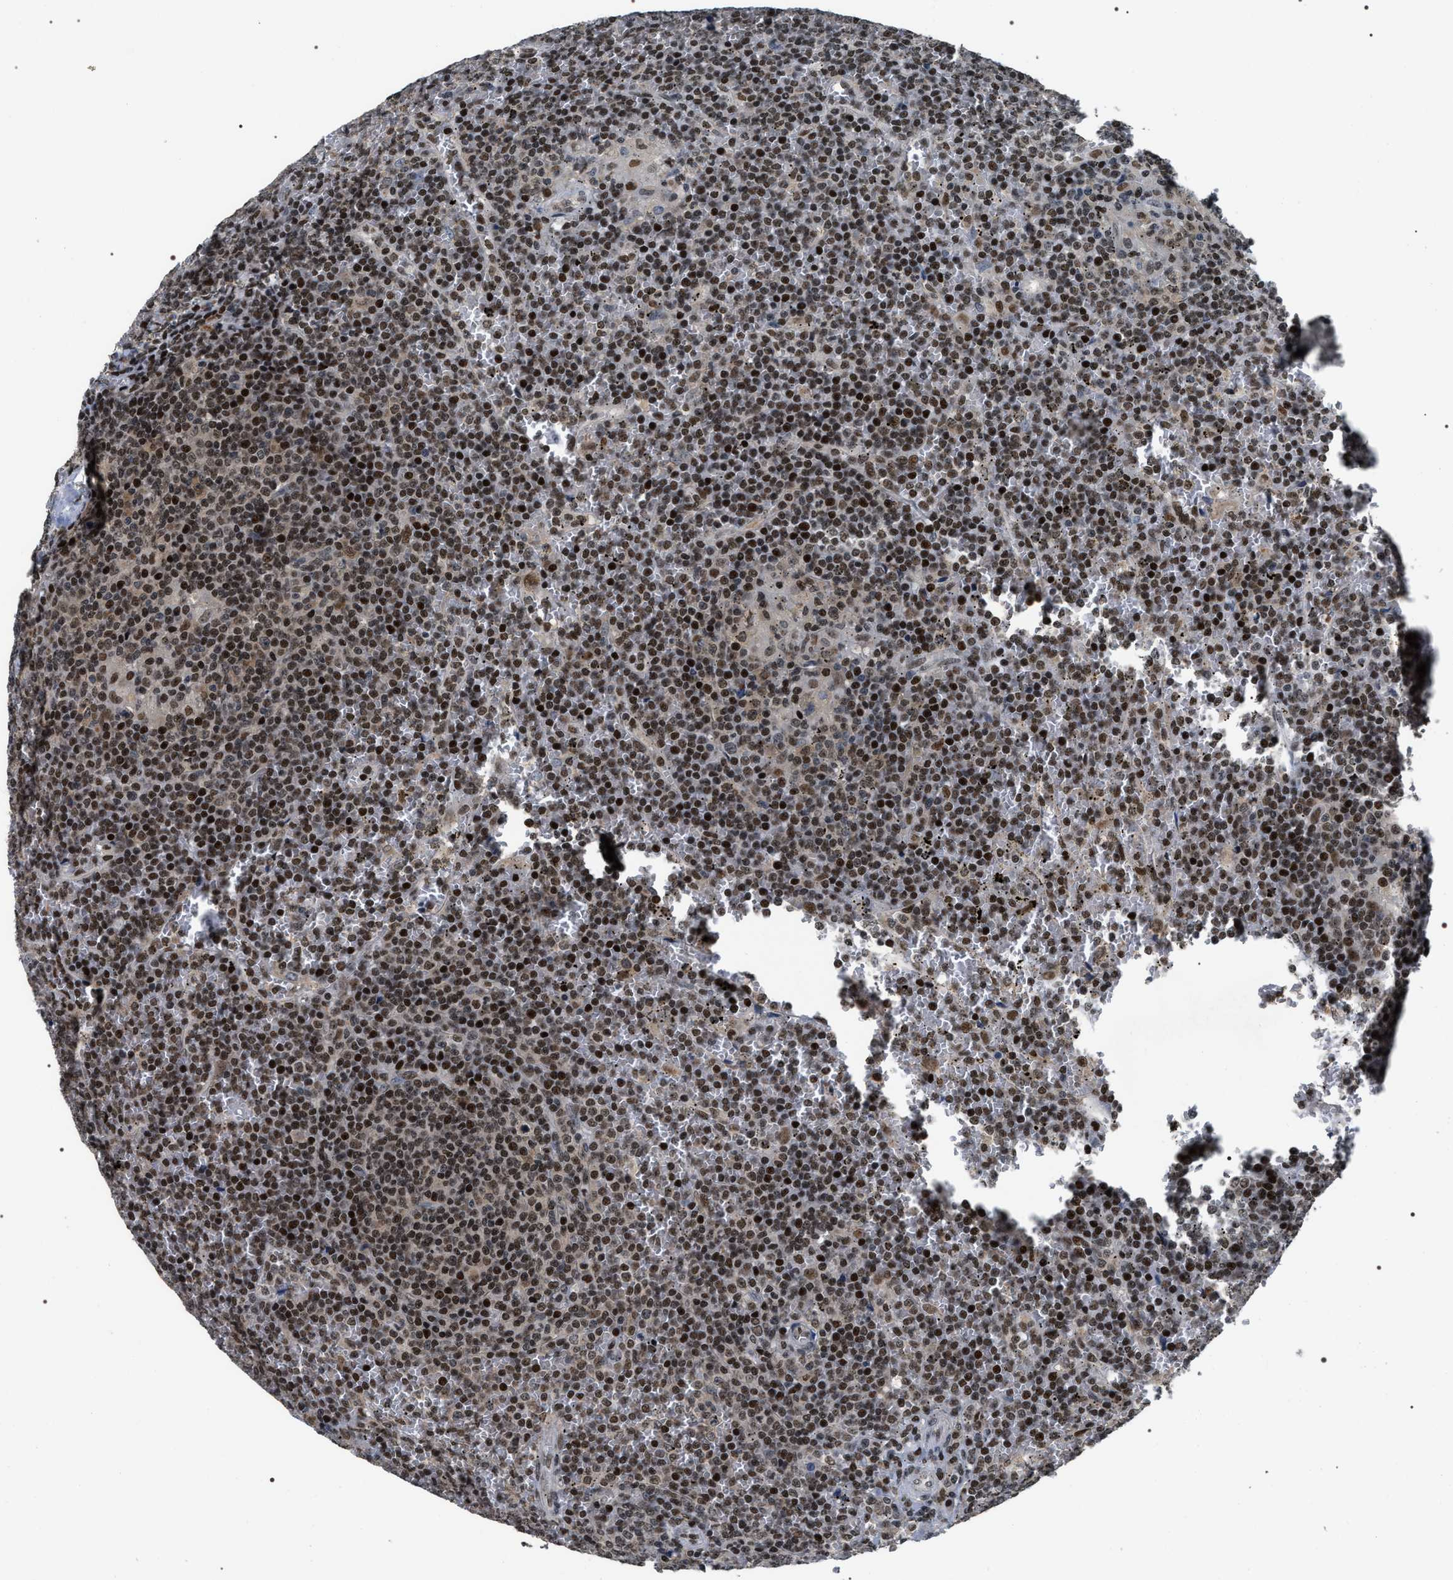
{"staining": {"intensity": "strong", "quantity": ">75%", "location": "nuclear"}, "tissue": "lymphoma", "cell_type": "Tumor cells", "image_type": "cancer", "snomed": [{"axis": "morphology", "description": "Malignant lymphoma, non-Hodgkin's type, Low grade"}, {"axis": "topography", "description": "Spleen"}], "caption": "This photomicrograph demonstrates lymphoma stained with immunohistochemistry to label a protein in brown. The nuclear of tumor cells show strong positivity for the protein. Nuclei are counter-stained blue.", "gene": "C7orf25", "patient": {"sex": "female", "age": 19}}